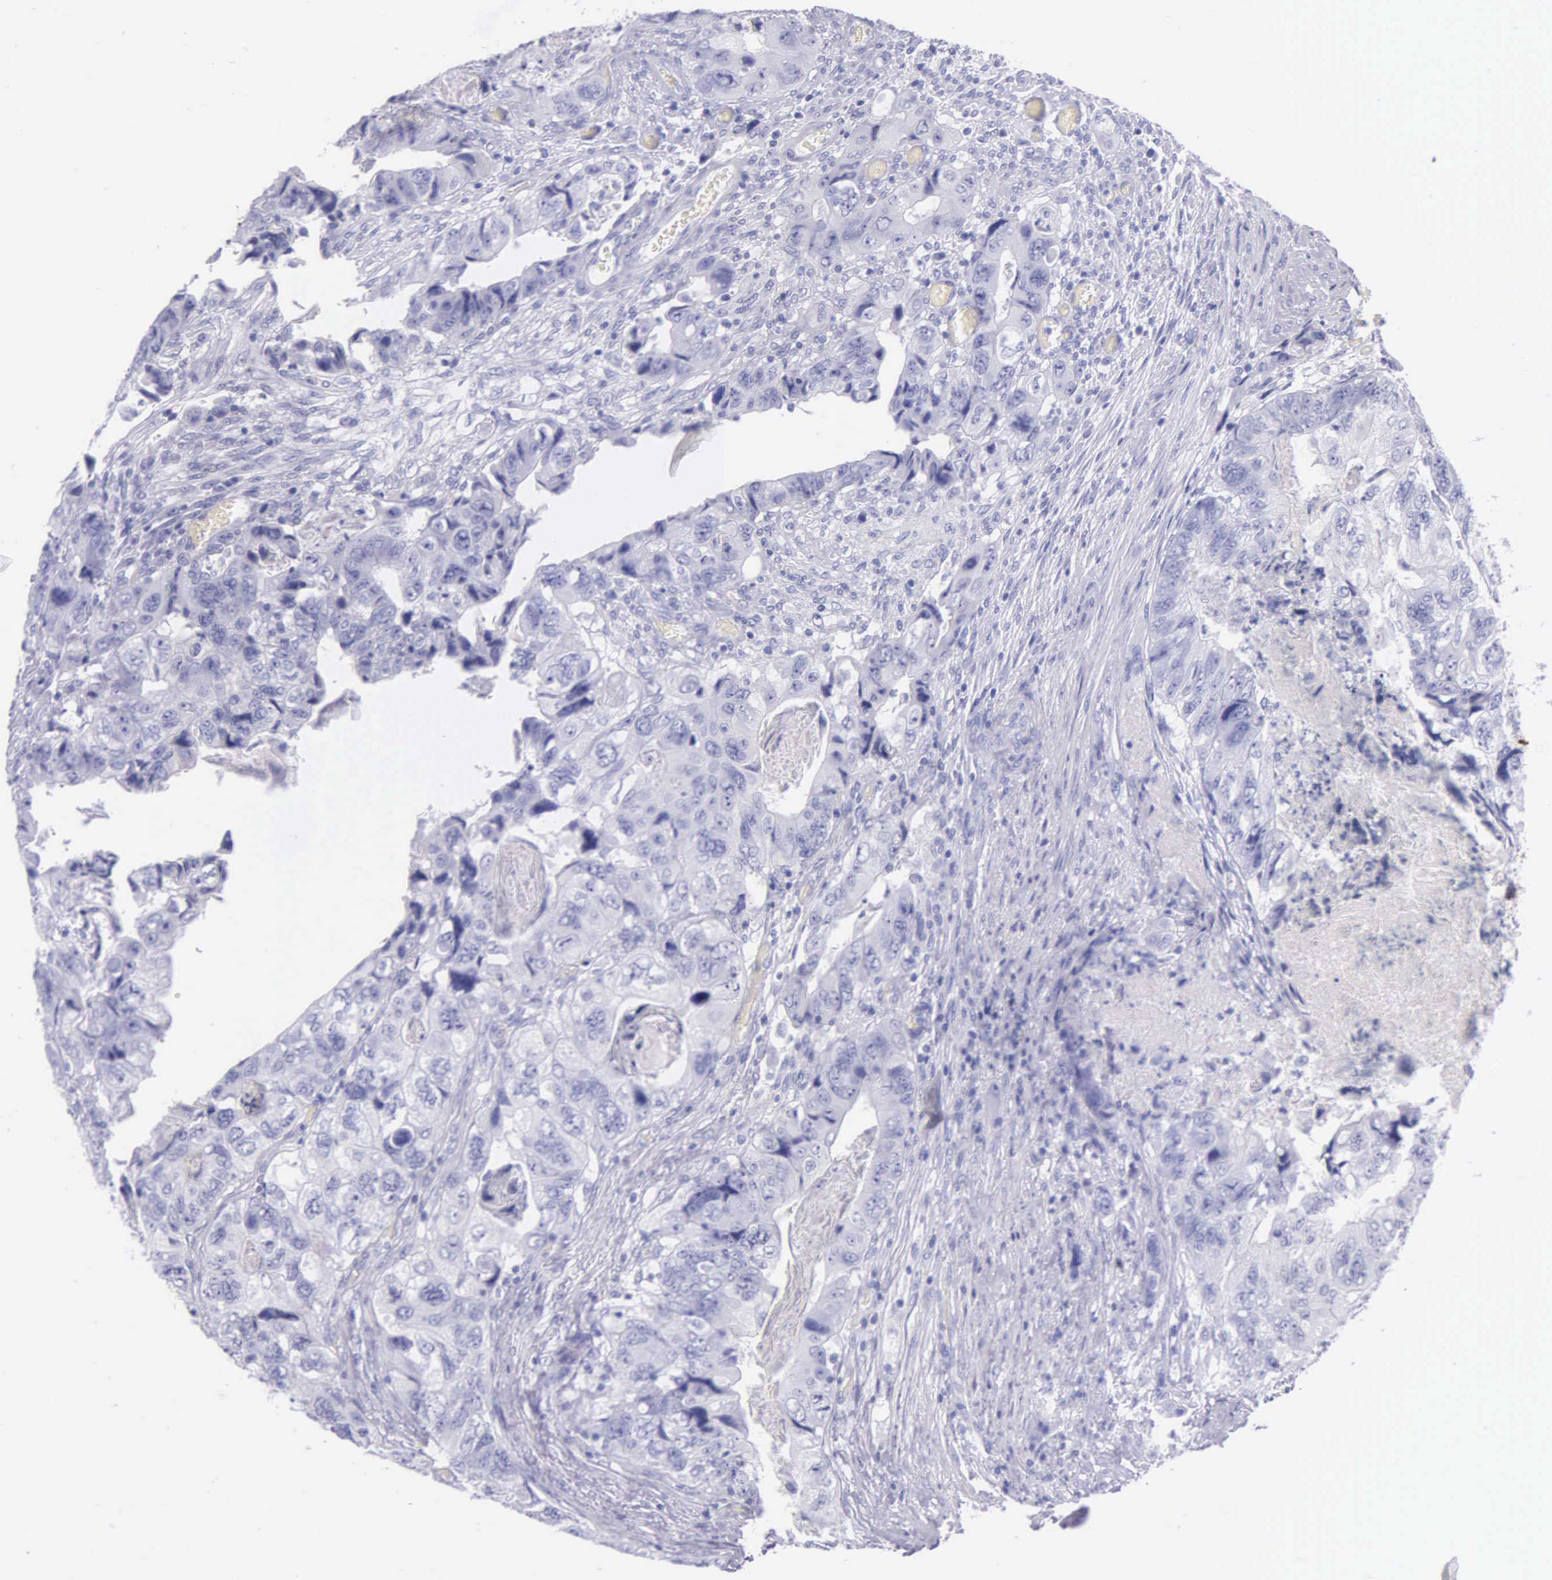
{"staining": {"intensity": "negative", "quantity": "none", "location": "none"}, "tissue": "colorectal cancer", "cell_type": "Tumor cells", "image_type": "cancer", "snomed": [{"axis": "morphology", "description": "Adenocarcinoma, NOS"}, {"axis": "topography", "description": "Rectum"}], "caption": "This is a image of IHC staining of colorectal cancer, which shows no positivity in tumor cells.", "gene": "KLK3", "patient": {"sex": "female", "age": 82}}